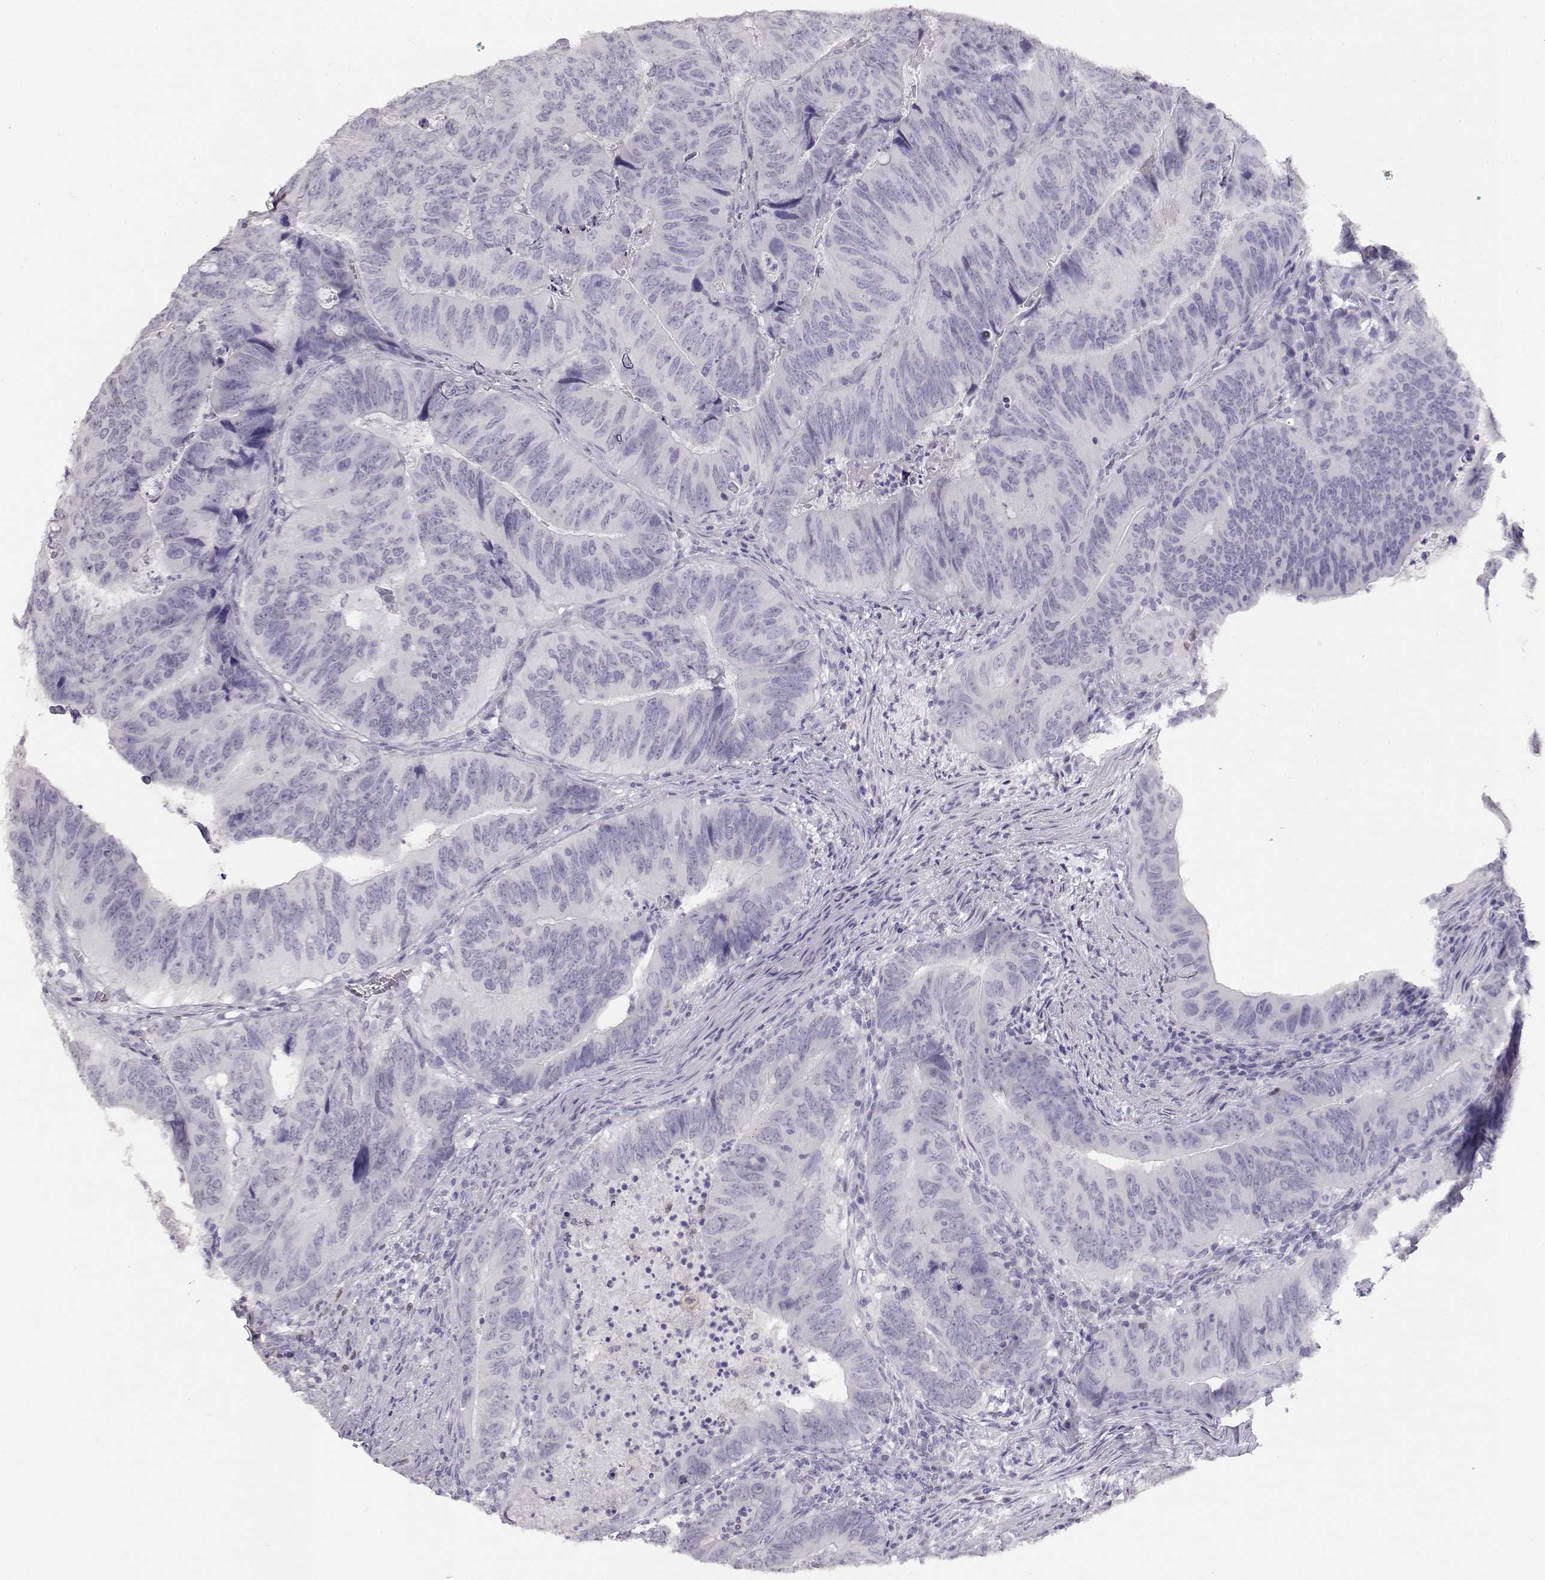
{"staining": {"intensity": "negative", "quantity": "none", "location": "none"}, "tissue": "colorectal cancer", "cell_type": "Tumor cells", "image_type": "cancer", "snomed": [{"axis": "morphology", "description": "Adenocarcinoma, NOS"}, {"axis": "topography", "description": "Colon"}], "caption": "Human colorectal cancer stained for a protein using immunohistochemistry demonstrates no expression in tumor cells.", "gene": "NUTM1", "patient": {"sex": "male", "age": 79}}